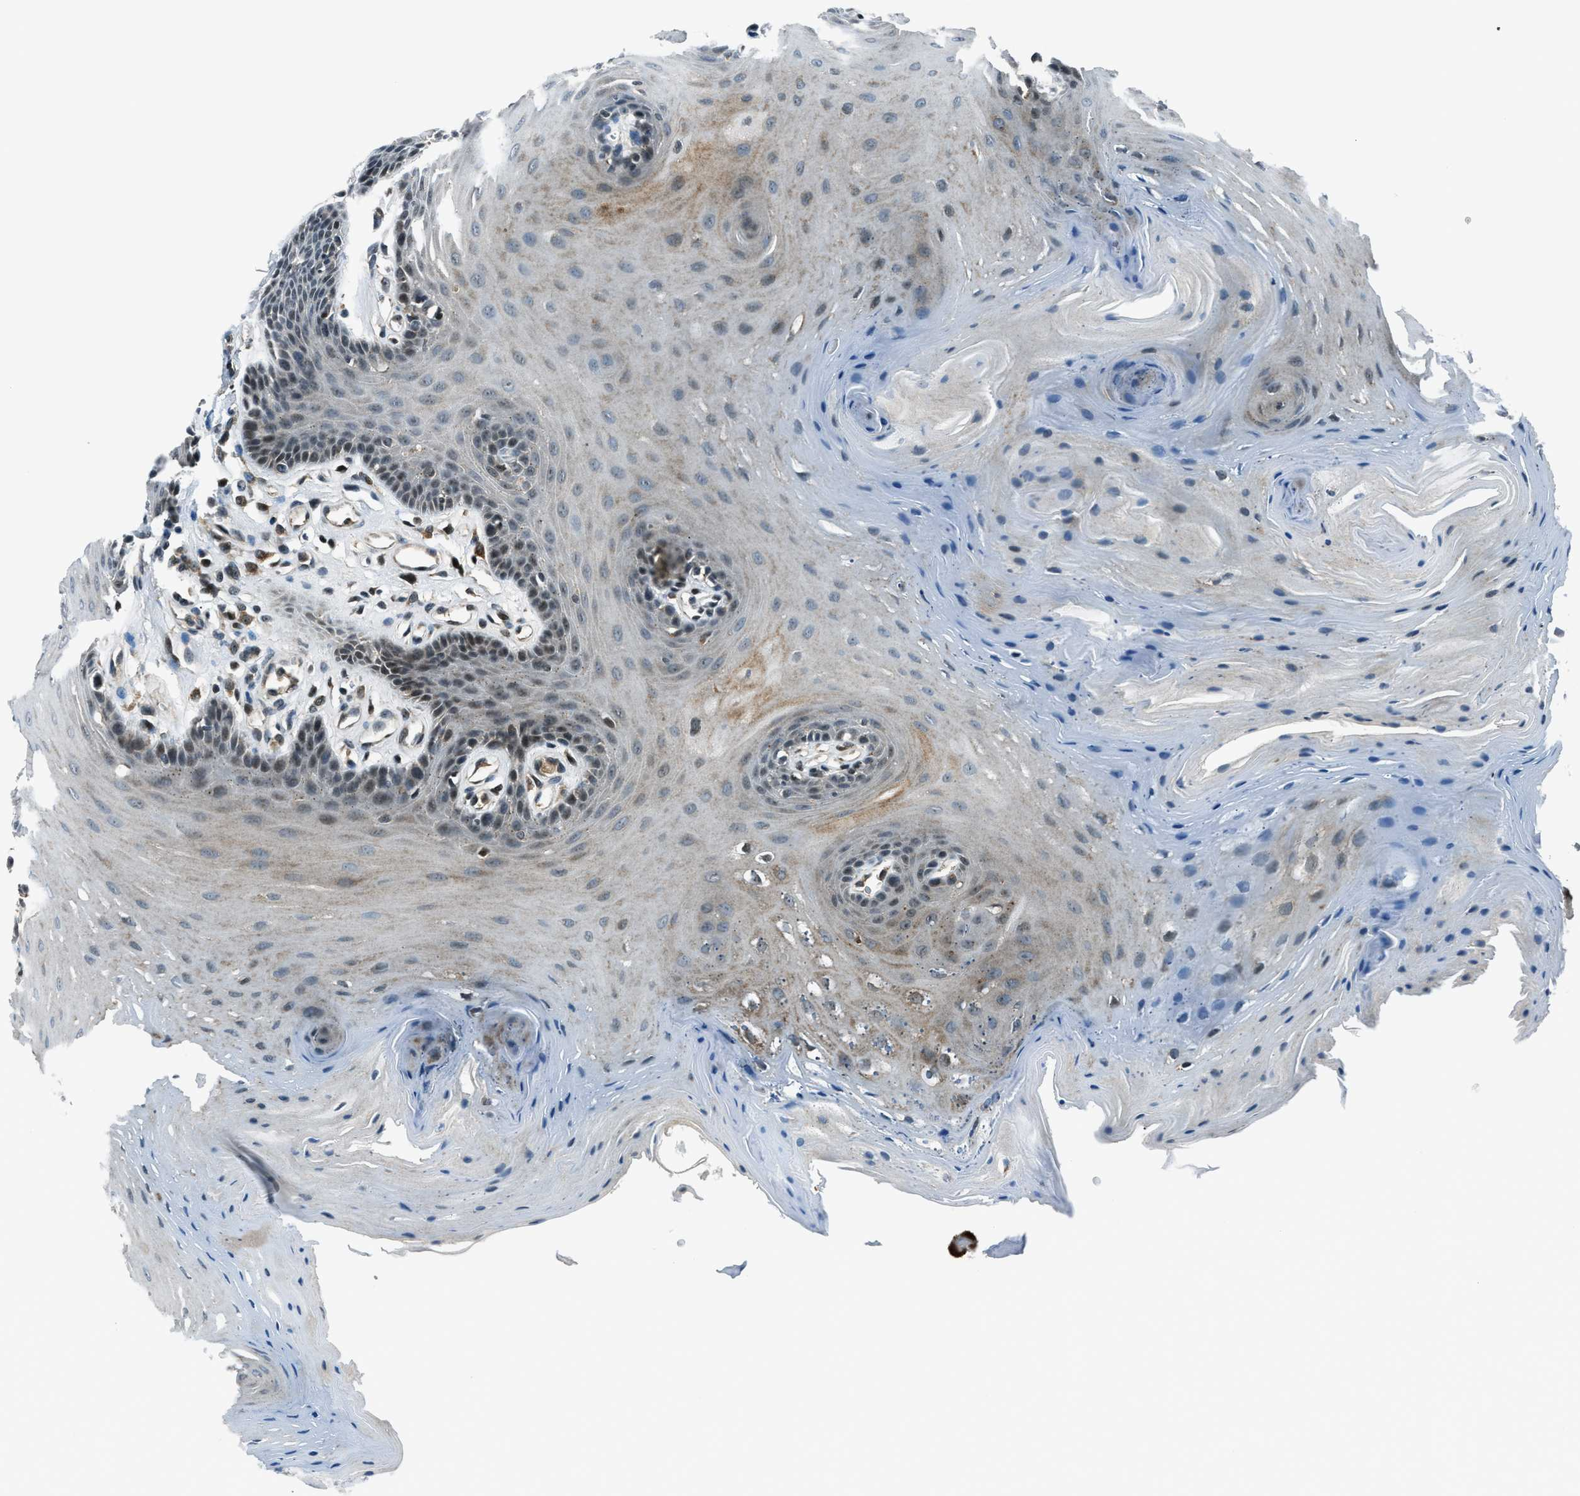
{"staining": {"intensity": "weak", "quantity": "<25%", "location": "nuclear"}, "tissue": "oral mucosa", "cell_type": "Squamous epithelial cells", "image_type": "normal", "snomed": [{"axis": "morphology", "description": "Normal tissue, NOS"}, {"axis": "morphology", "description": "Squamous cell carcinoma, NOS"}, {"axis": "topography", "description": "Oral tissue"}, {"axis": "topography", "description": "Head-Neck"}], "caption": "Squamous epithelial cells are negative for brown protein staining in unremarkable oral mucosa. (IHC, brightfield microscopy, high magnification).", "gene": "ACTL9", "patient": {"sex": "male", "age": 71}}